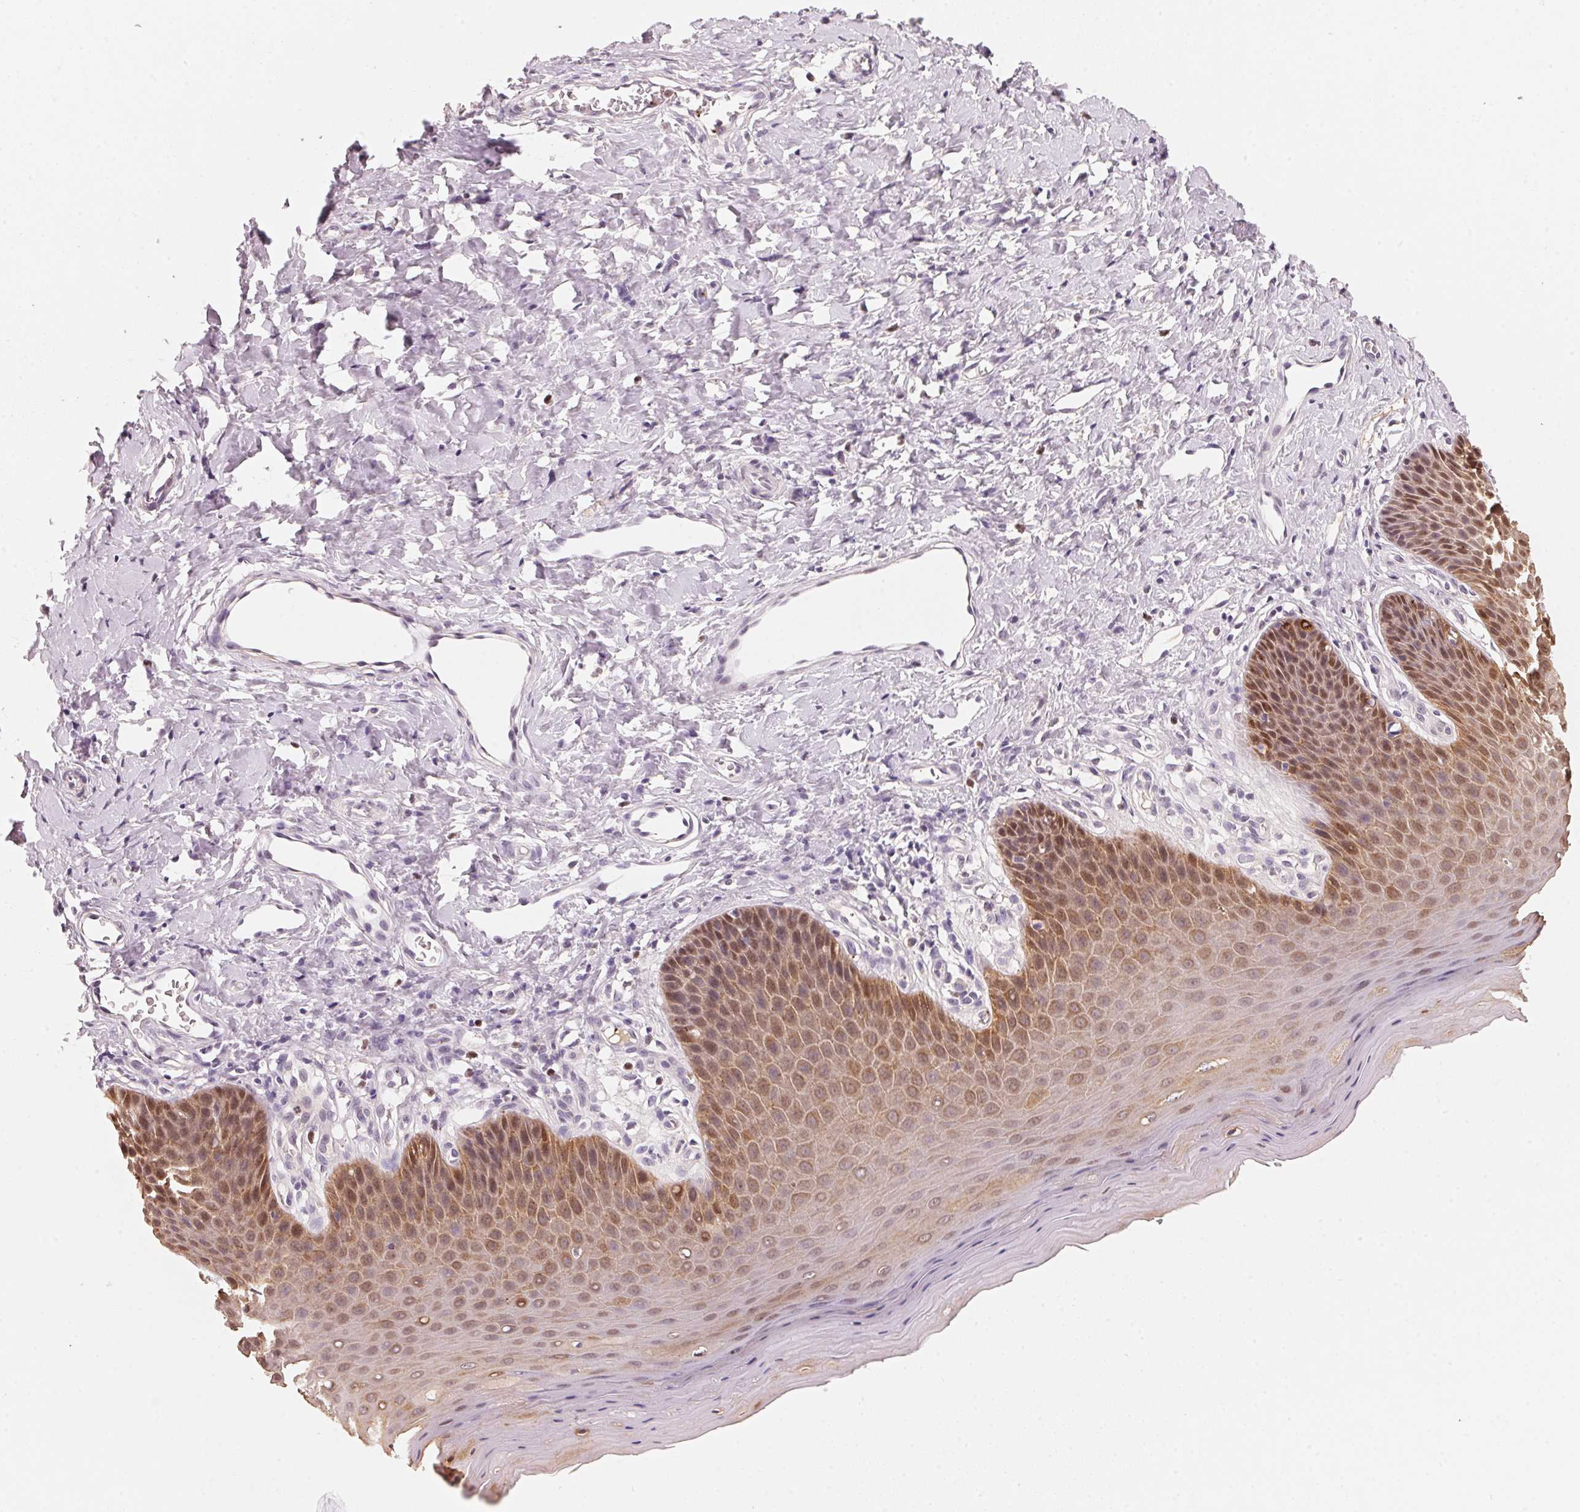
{"staining": {"intensity": "moderate", "quantity": ">75%", "location": "cytoplasmic/membranous,nuclear"}, "tissue": "vagina", "cell_type": "Squamous epithelial cells", "image_type": "normal", "snomed": [{"axis": "morphology", "description": "Normal tissue, NOS"}, {"axis": "topography", "description": "Vagina"}], "caption": "Protein staining displays moderate cytoplasmic/membranous,nuclear staining in approximately >75% of squamous epithelial cells in normal vagina.", "gene": "ARHGAP22", "patient": {"sex": "female", "age": 83}}